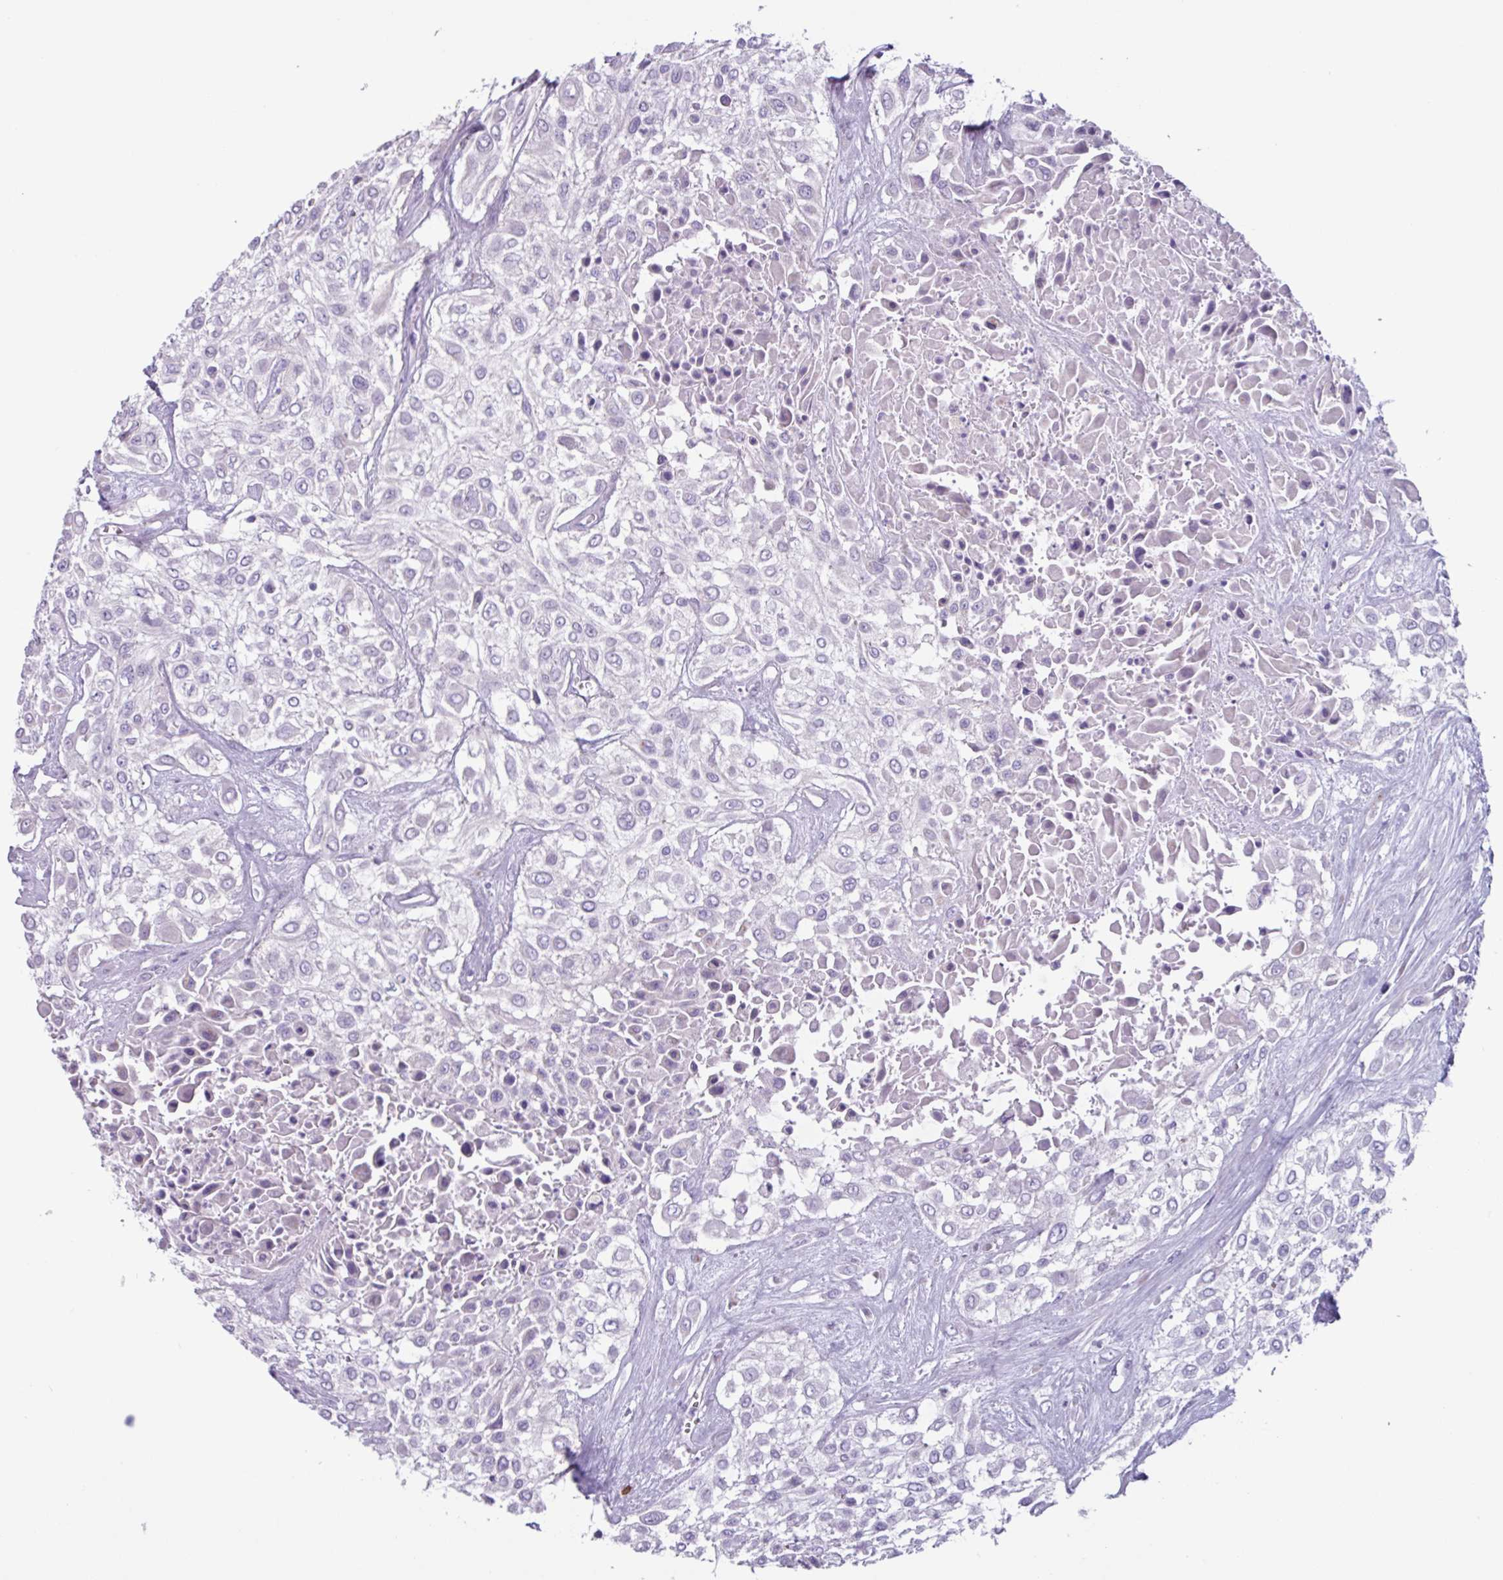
{"staining": {"intensity": "negative", "quantity": "none", "location": "none"}, "tissue": "urothelial cancer", "cell_type": "Tumor cells", "image_type": "cancer", "snomed": [{"axis": "morphology", "description": "Urothelial carcinoma, High grade"}, {"axis": "topography", "description": "Urinary bladder"}], "caption": "Immunohistochemistry photomicrograph of neoplastic tissue: human urothelial carcinoma (high-grade) stained with DAB exhibits no significant protein positivity in tumor cells.", "gene": "ADGRE1", "patient": {"sex": "male", "age": 57}}